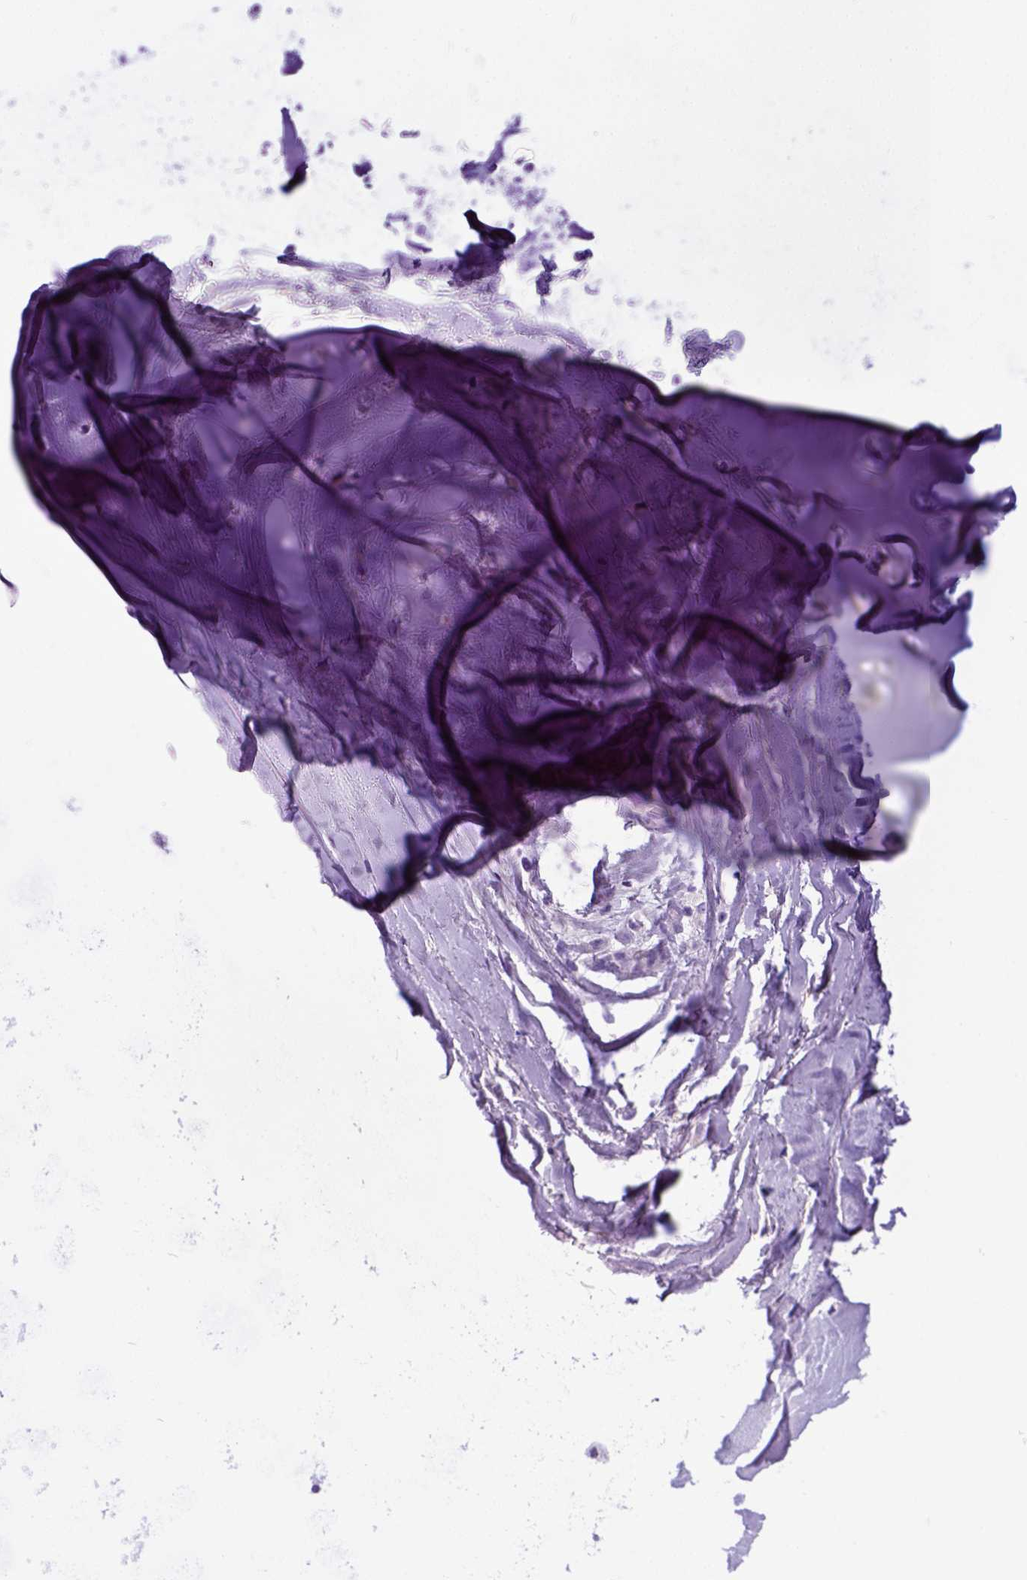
{"staining": {"intensity": "negative", "quantity": "none", "location": "none"}, "tissue": "adipose tissue", "cell_type": "Adipocytes", "image_type": "normal", "snomed": [{"axis": "morphology", "description": "Normal tissue, NOS"}, {"axis": "topography", "description": "Cartilage tissue"}, {"axis": "topography", "description": "Nasopharynx"}, {"axis": "topography", "description": "Thyroid gland"}], "caption": "Immunohistochemistry image of benign adipose tissue: adipose tissue stained with DAB shows no significant protein expression in adipocytes. (DAB immunohistochemistry with hematoxylin counter stain).", "gene": "IGF2", "patient": {"sex": "male", "age": 63}}